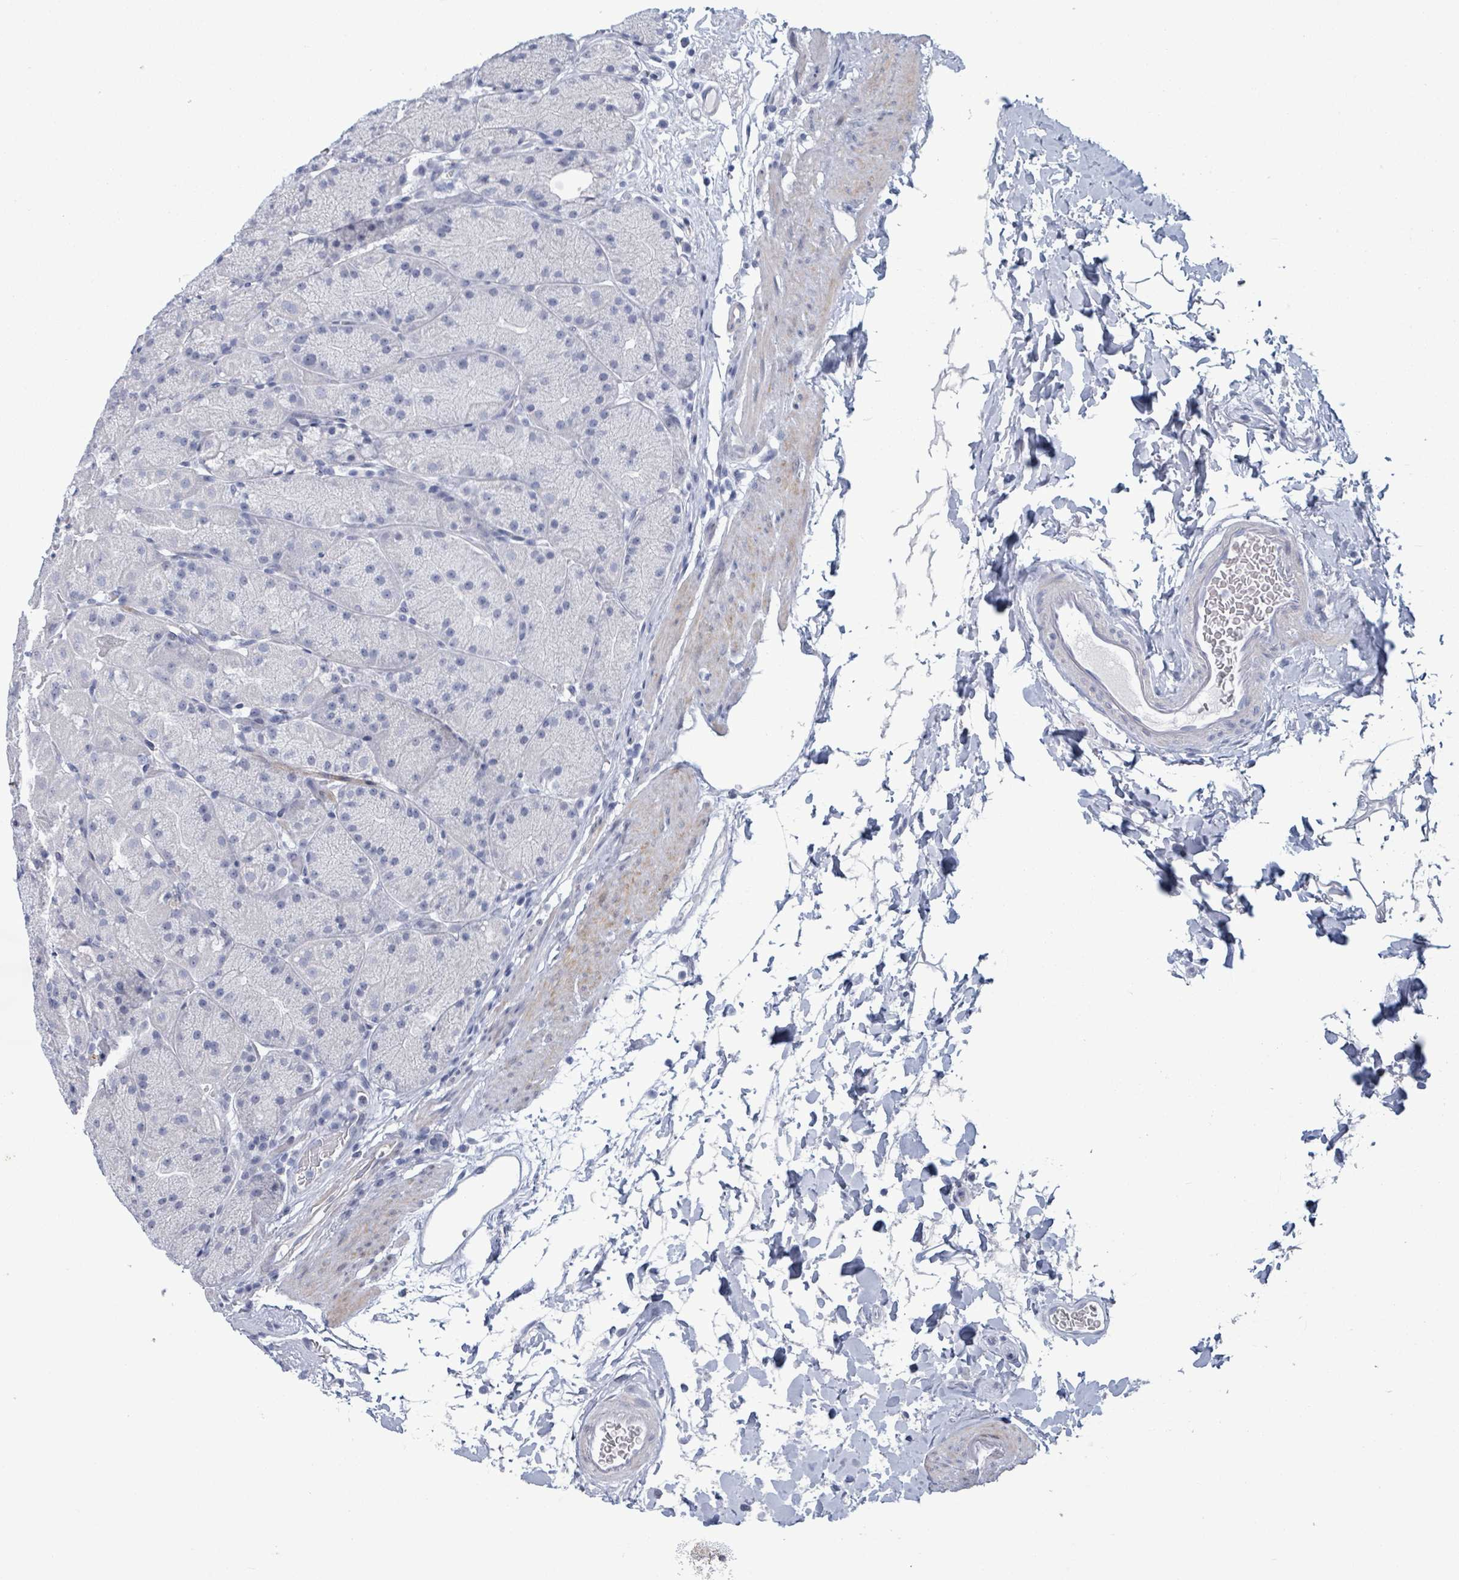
{"staining": {"intensity": "negative", "quantity": "none", "location": "none"}, "tissue": "stomach", "cell_type": "Glandular cells", "image_type": "normal", "snomed": [{"axis": "morphology", "description": "Normal tissue, NOS"}, {"axis": "topography", "description": "Stomach, upper"}, {"axis": "topography", "description": "Stomach, lower"}], "caption": "The immunohistochemistry micrograph has no significant staining in glandular cells of stomach. Brightfield microscopy of immunohistochemistry (IHC) stained with DAB (3,3'-diaminobenzidine) (brown) and hematoxylin (blue), captured at high magnification.", "gene": "ZNF771", "patient": {"sex": "male", "age": 67}}